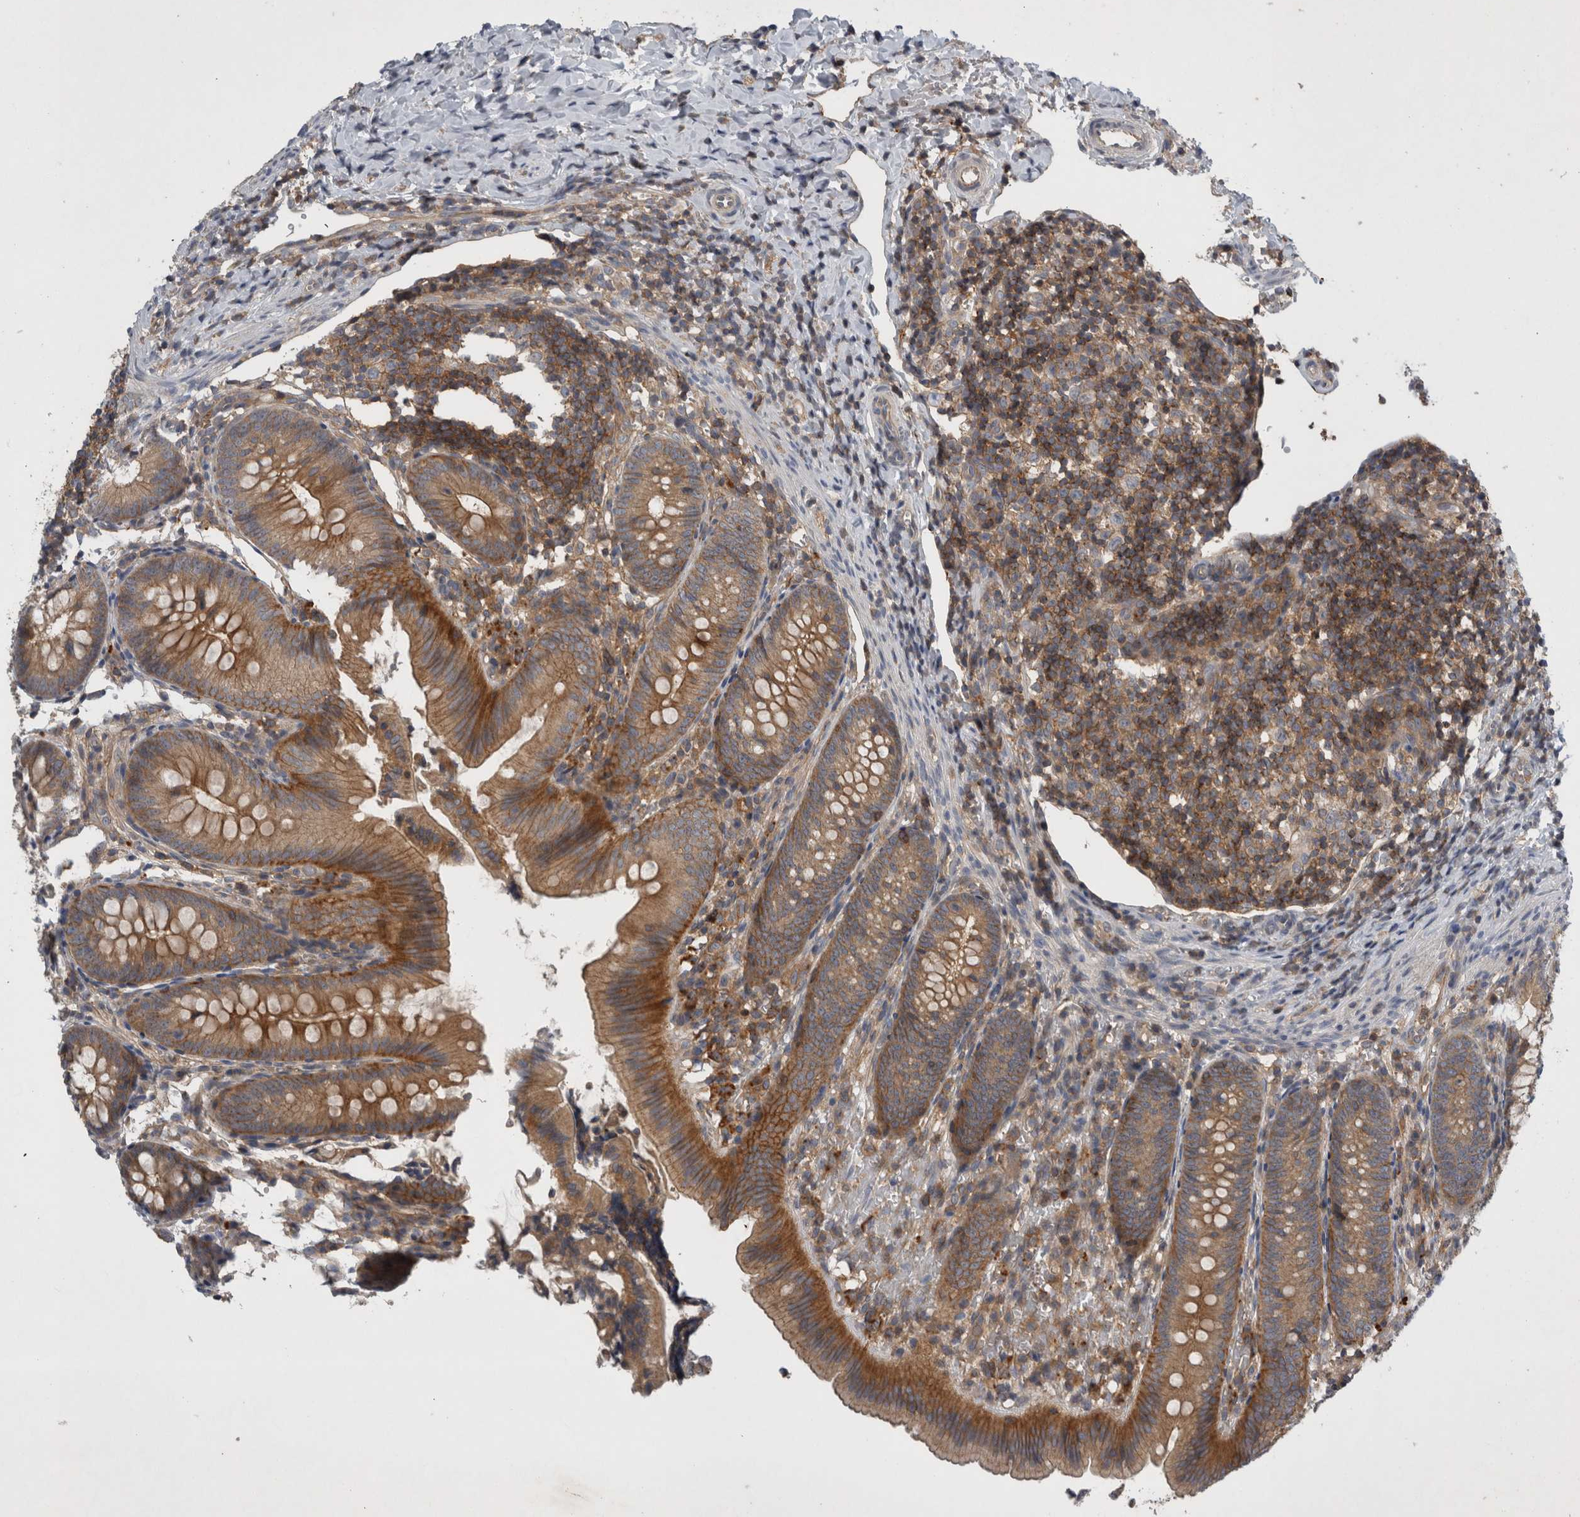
{"staining": {"intensity": "moderate", "quantity": ">75%", "location": "cytoplasmic/membranous"}, "tissue": "appendix", "cell_type": "Glandular cells", "image_type": "normal", "snomed": [{"axis": "morphology", "description": "Normal tissue, NOS"}, {"axis": "topography", "description": "Appendix"}], "caption": "This photomicrograph displays immunohistochemistry staining of unremarkable appendix, with medium moderate cytoplasmic/membranous staining in about >75% of glandular cells.", "gene": "SCARA5", "patient": {"sex": "male", "age": 1}}